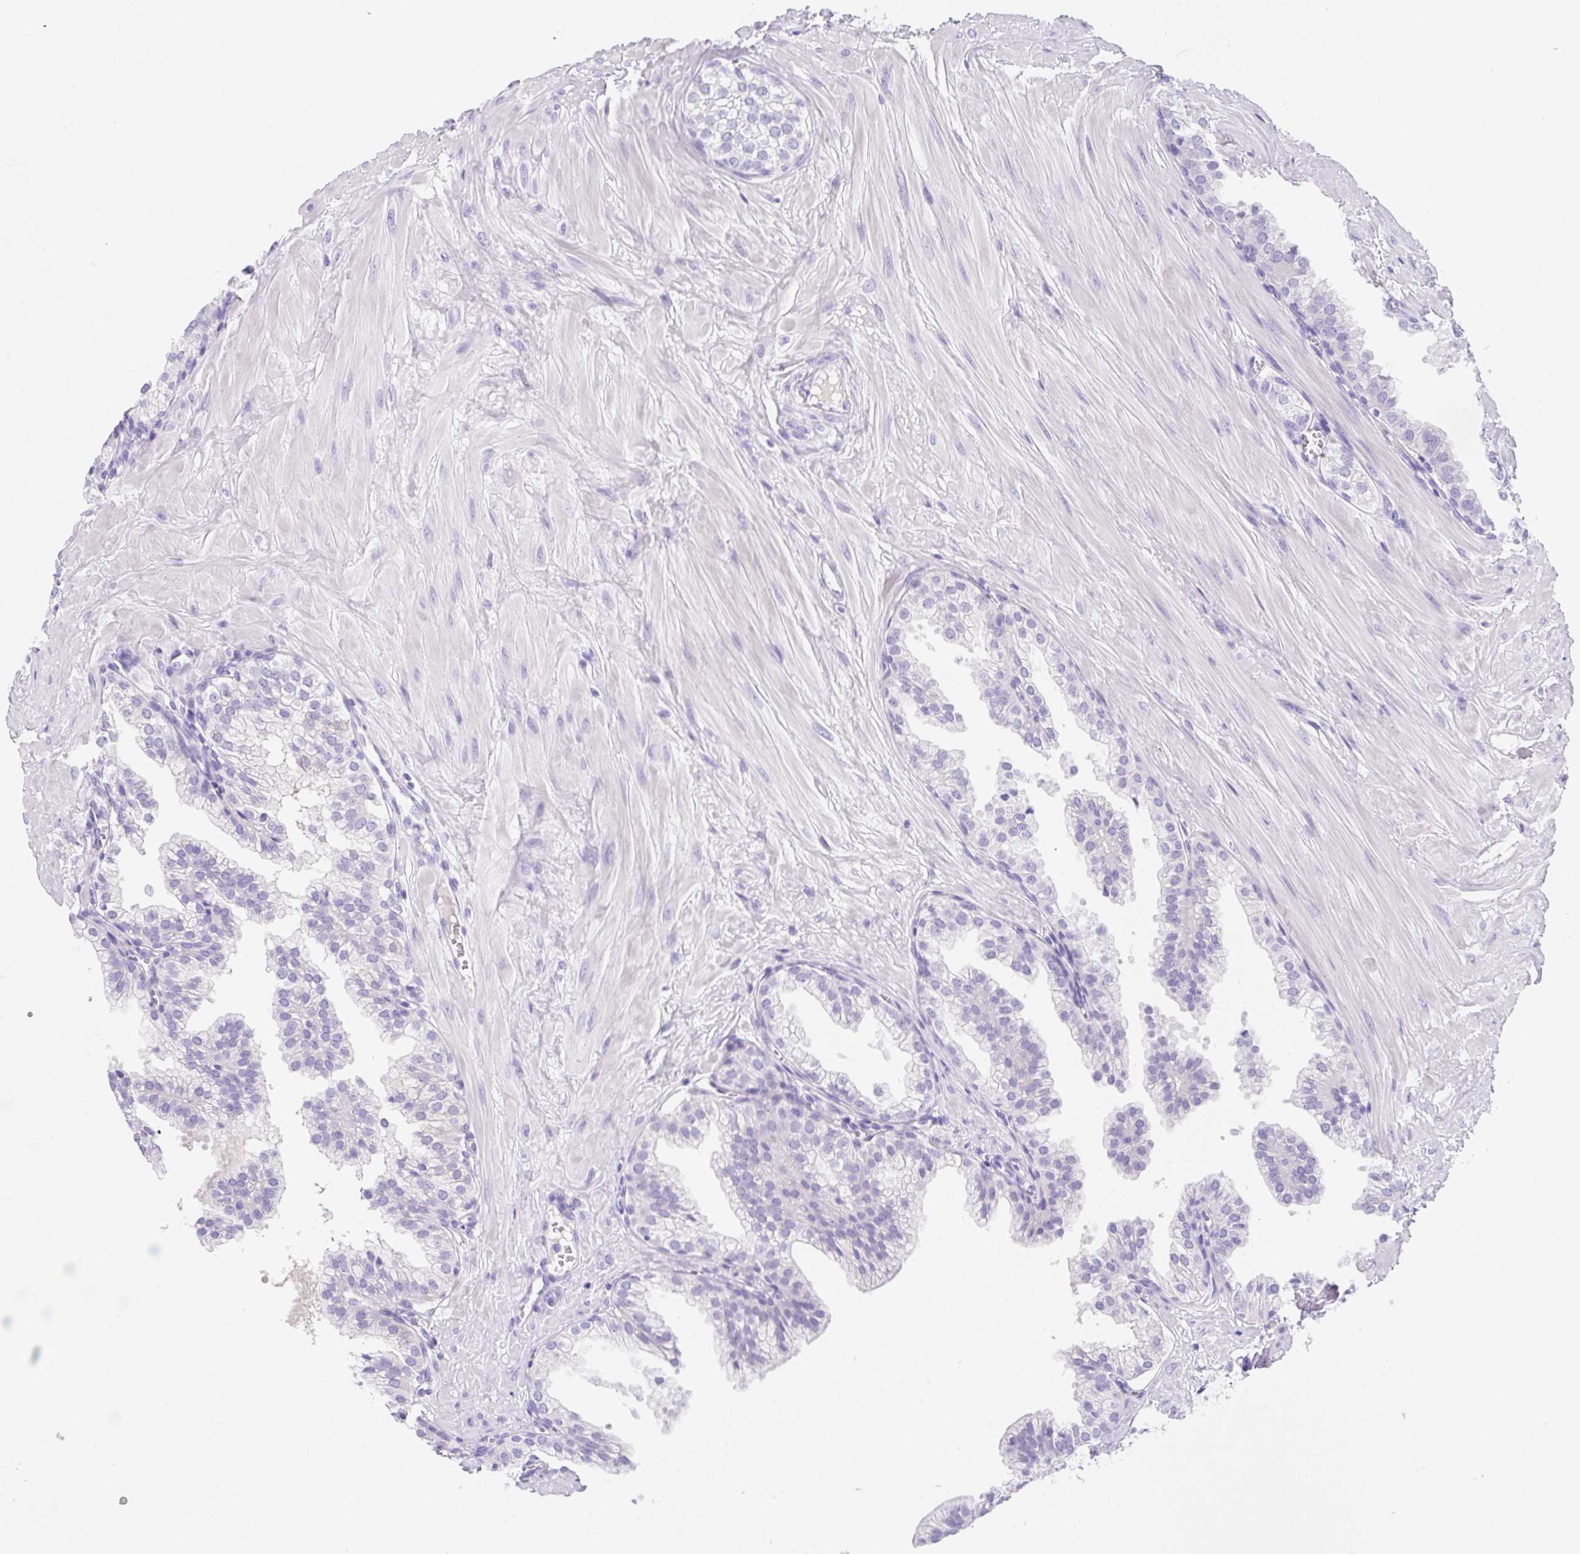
{"staining": {"intensity": "negative", "quantity": "none", "location": "none"}, "tissue": "prostate", "cell_type": "Glandular cells", "image_type": "normal", "snomed": [{"axis": "morphology", "description": "Normal tissue, NOS"}, {"axis": "topography", "description": "Prostate"}, {"axis": "topography", "description": "Peripheral nerve tissue"}], "caption": "IHC of benign human prostate shows no expression in glandular cells.", "gene": "KLK8", "patient": {"sex": "male", "age": 55}}